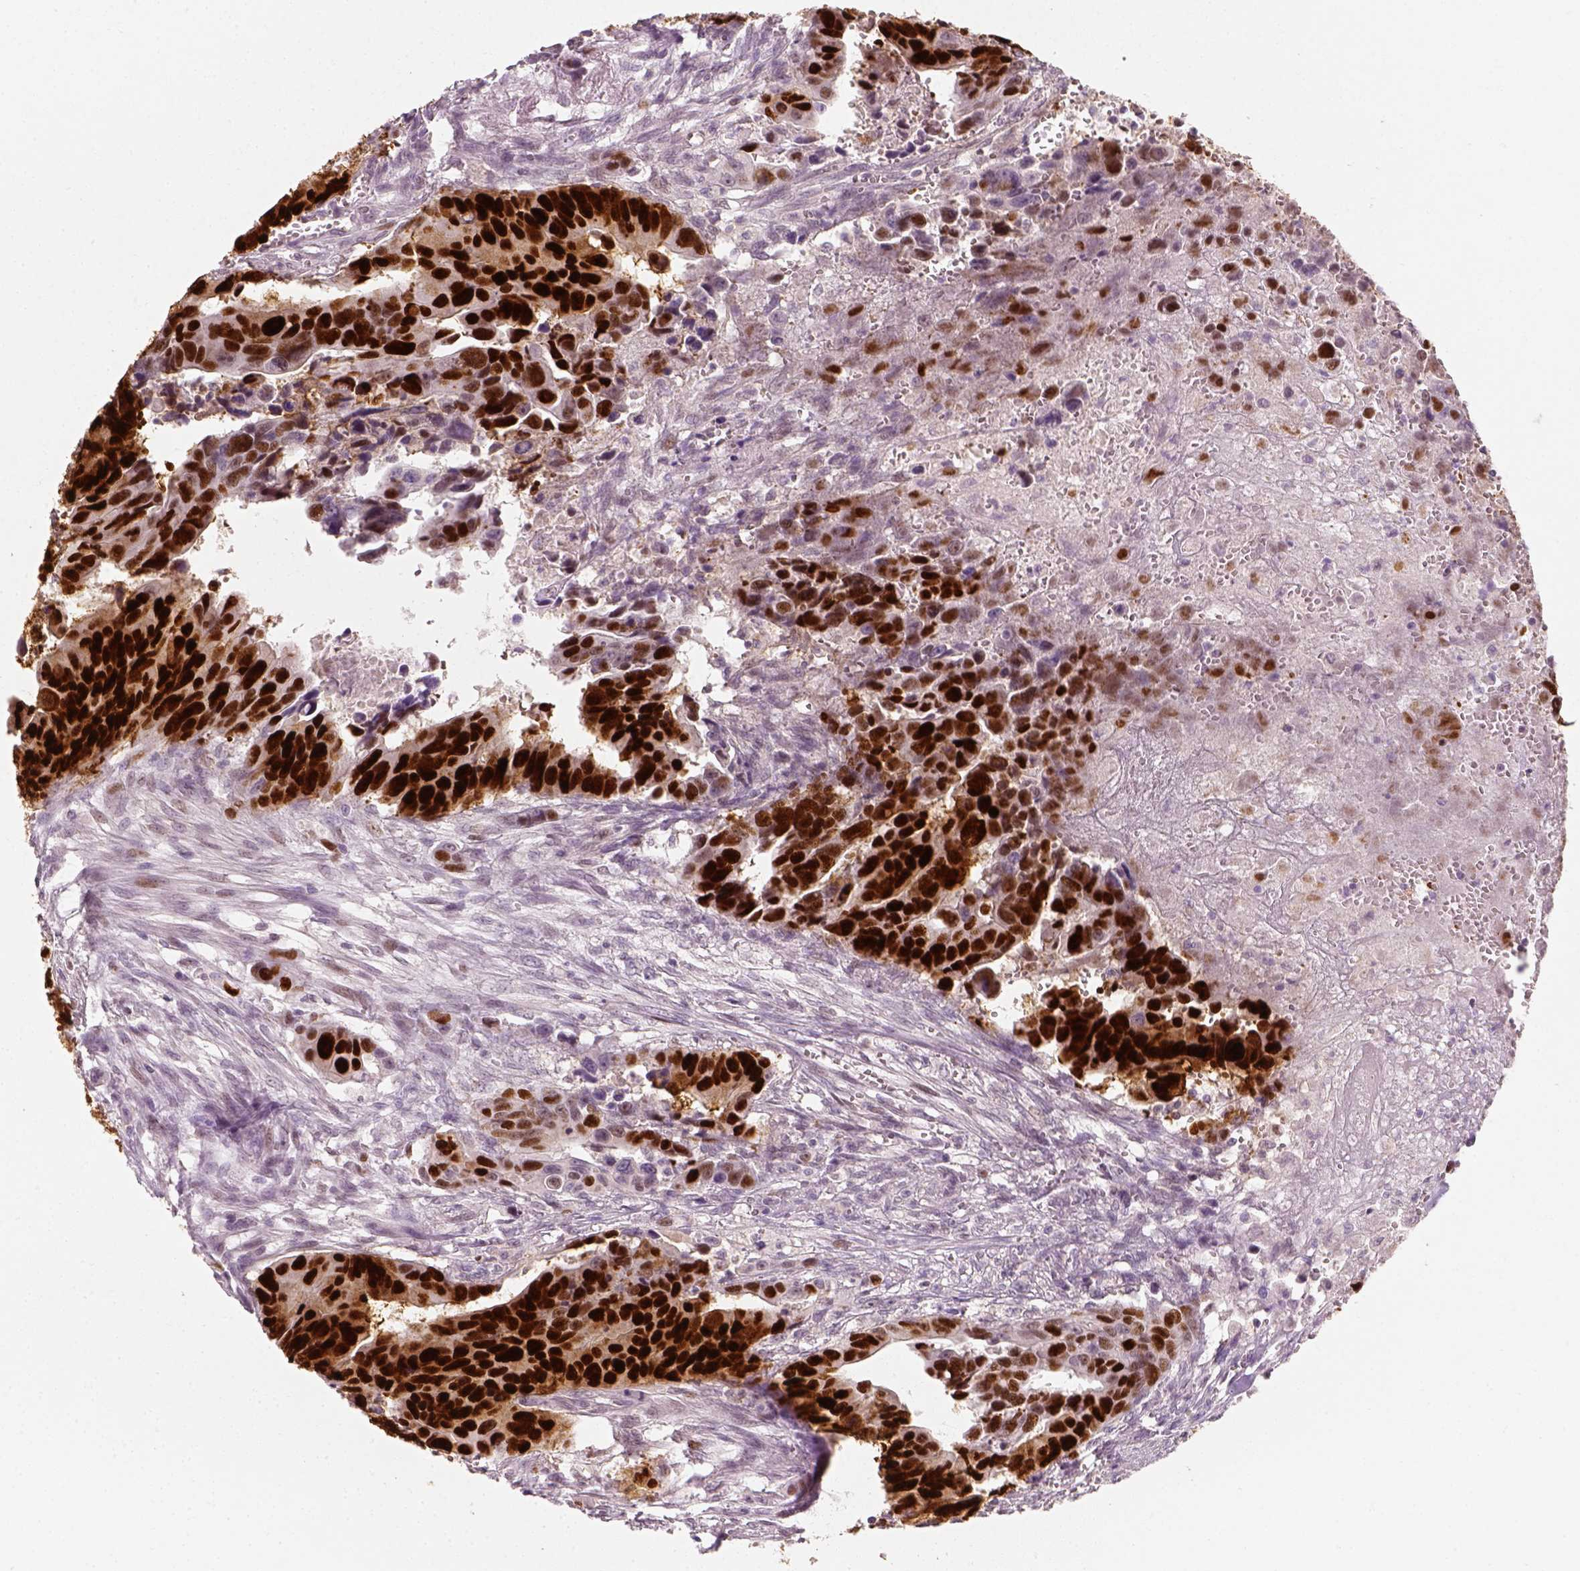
{"staining": {"intensity": "strong", "quantity": ">75%", "location": "nuclear"}, "tissue": "colorectal cancer", "cell_type": "Tumor cells", "image_type": "cancer", "snomed": [{"axis": "morphology", "description": "Adenocarcinoma, NOS"}, {"axis": "topography", "description": "Colon"}], "caption": "Protein expression analysis of human colorectal cancer reveals strong nuclear staining in about >75% of tumor cells. (DAB IHC, brown staining for protein, blue staining for nuclei).", "gene": "TP53", "patient": {"sex": "female", "age": 87}}